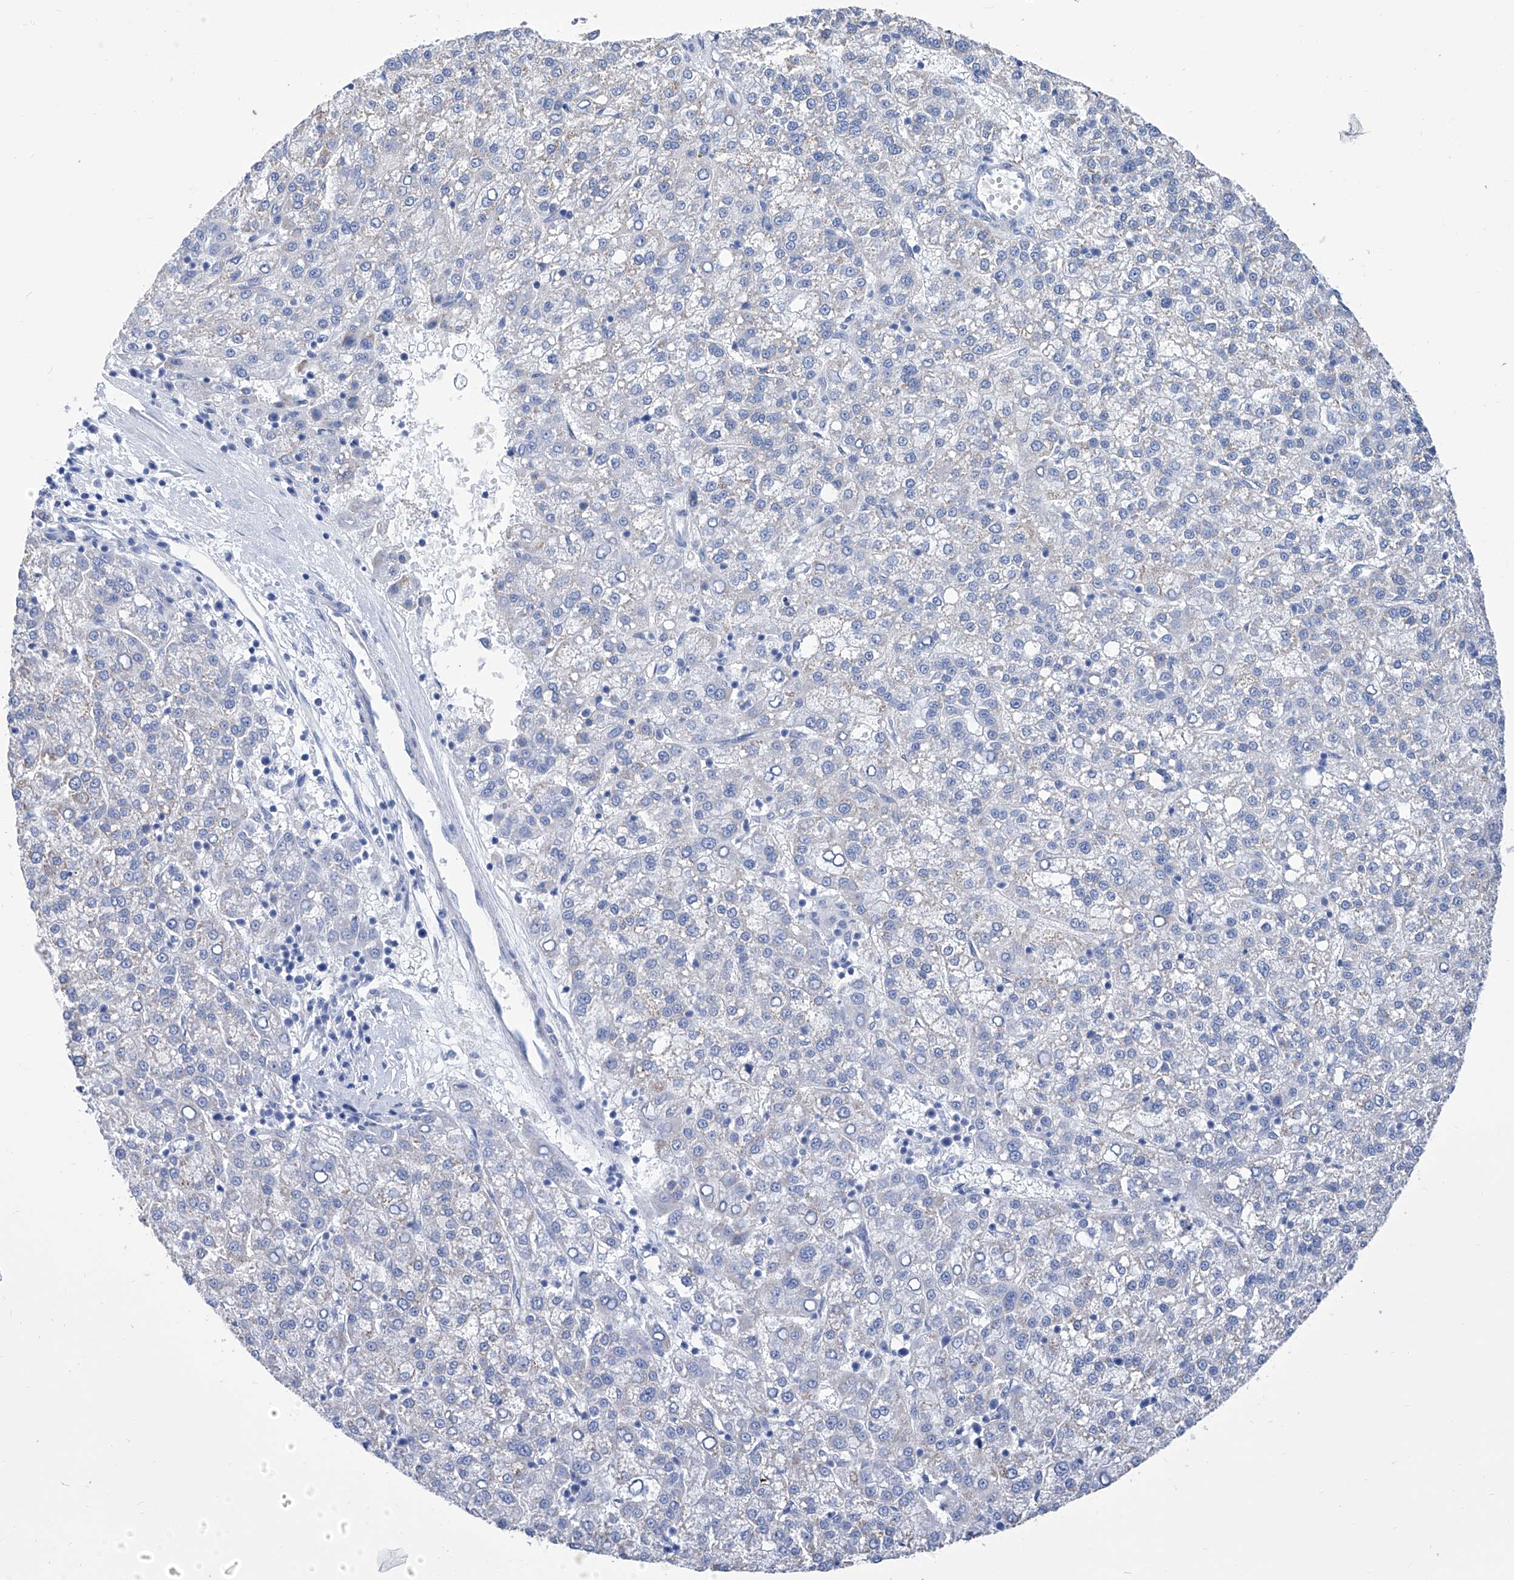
{"staining": {"intensity": "negative", "quantity": "none", "location": "none"}, "tissue": "liver cancer", "cell_type": "Tumor cells", "image_type": "cancer", "snomed": [{"axis": "morphology", "description": "Carcinoma, Hepatocellular, NOS"}, {"axis": "topography", "description": "Liver"}], "caption": "IHC image of human liver cancer (hepatocellular carcinoma) stained for a protein (brown), which exhibits no expression in tumor cells. (Stains: DAB (3,3'-diaminobenzidine) immunohistochemistry with hematoxylin counter stain, Microscopy: brightfield microscopy at high magnification).", "gene": "SMS", "patient": {"sex": "female", "age": 58}}